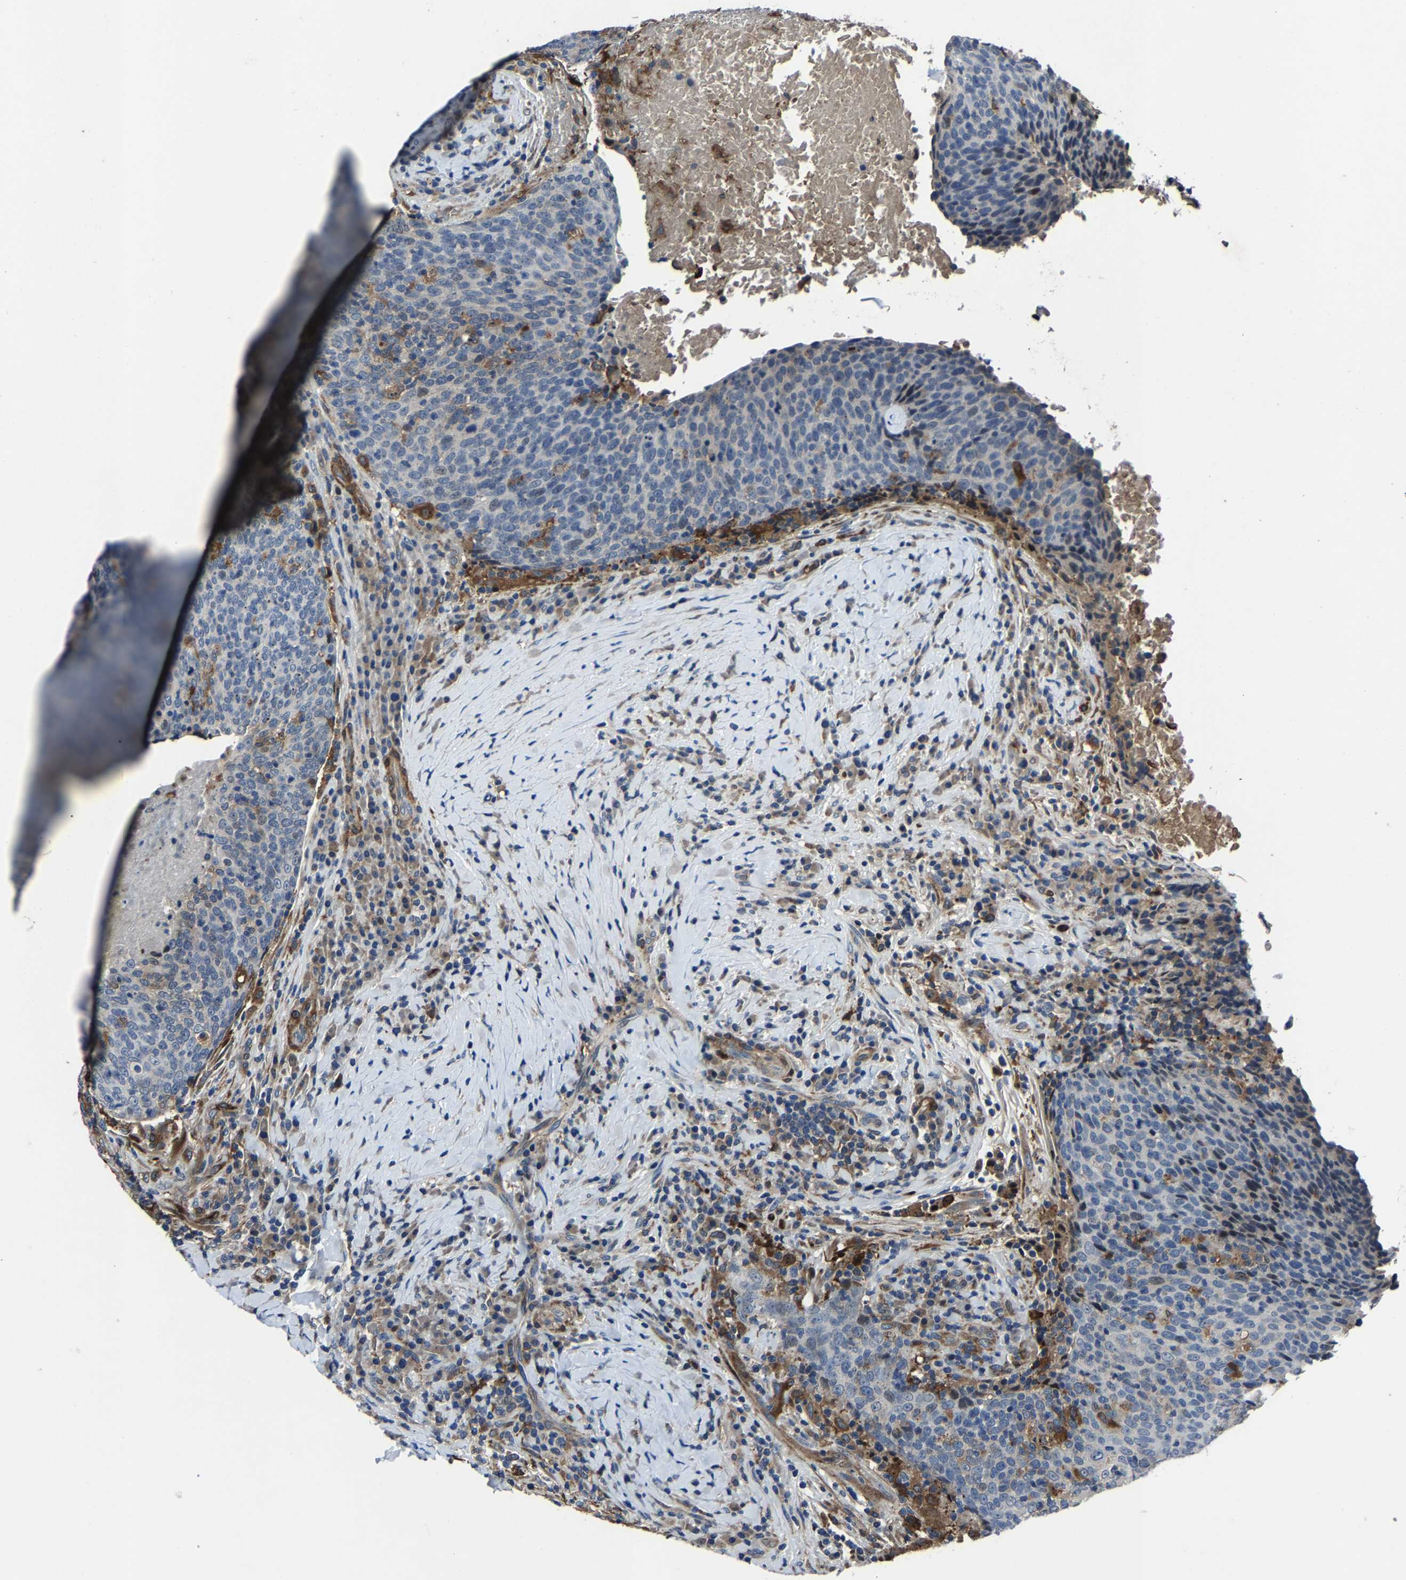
{"staining": {"intensity": "moderate", "quantity": "<25%", "location": "cytoplasmic/membranous,nuclear"}, "tissue": "head and neck cancer", "cell_type": "Tumor cells", "image_type": "cancer", "snomed": [{"axis": "morphology", "description": "Squamous cell carcinoma, NOS"}, {"axis": "morphology", "description": "Squamous cell carcinoma, metastatic, NOS"}, {"axis": "topography", "description": "Lymph node"}, {"axis": "topography", "description": "Head-Neck"}], "caption": "Immunohistochemical staining of head and neck cancer (metastatic squamous cell carcinoma) demonstrates low levels of moderate cytoplasmic/membranous and nuclear protein staining in approximately <25% of tumor cells.", "gene": "PCNX2", "patient": {"sex": "male", "age": 62}}